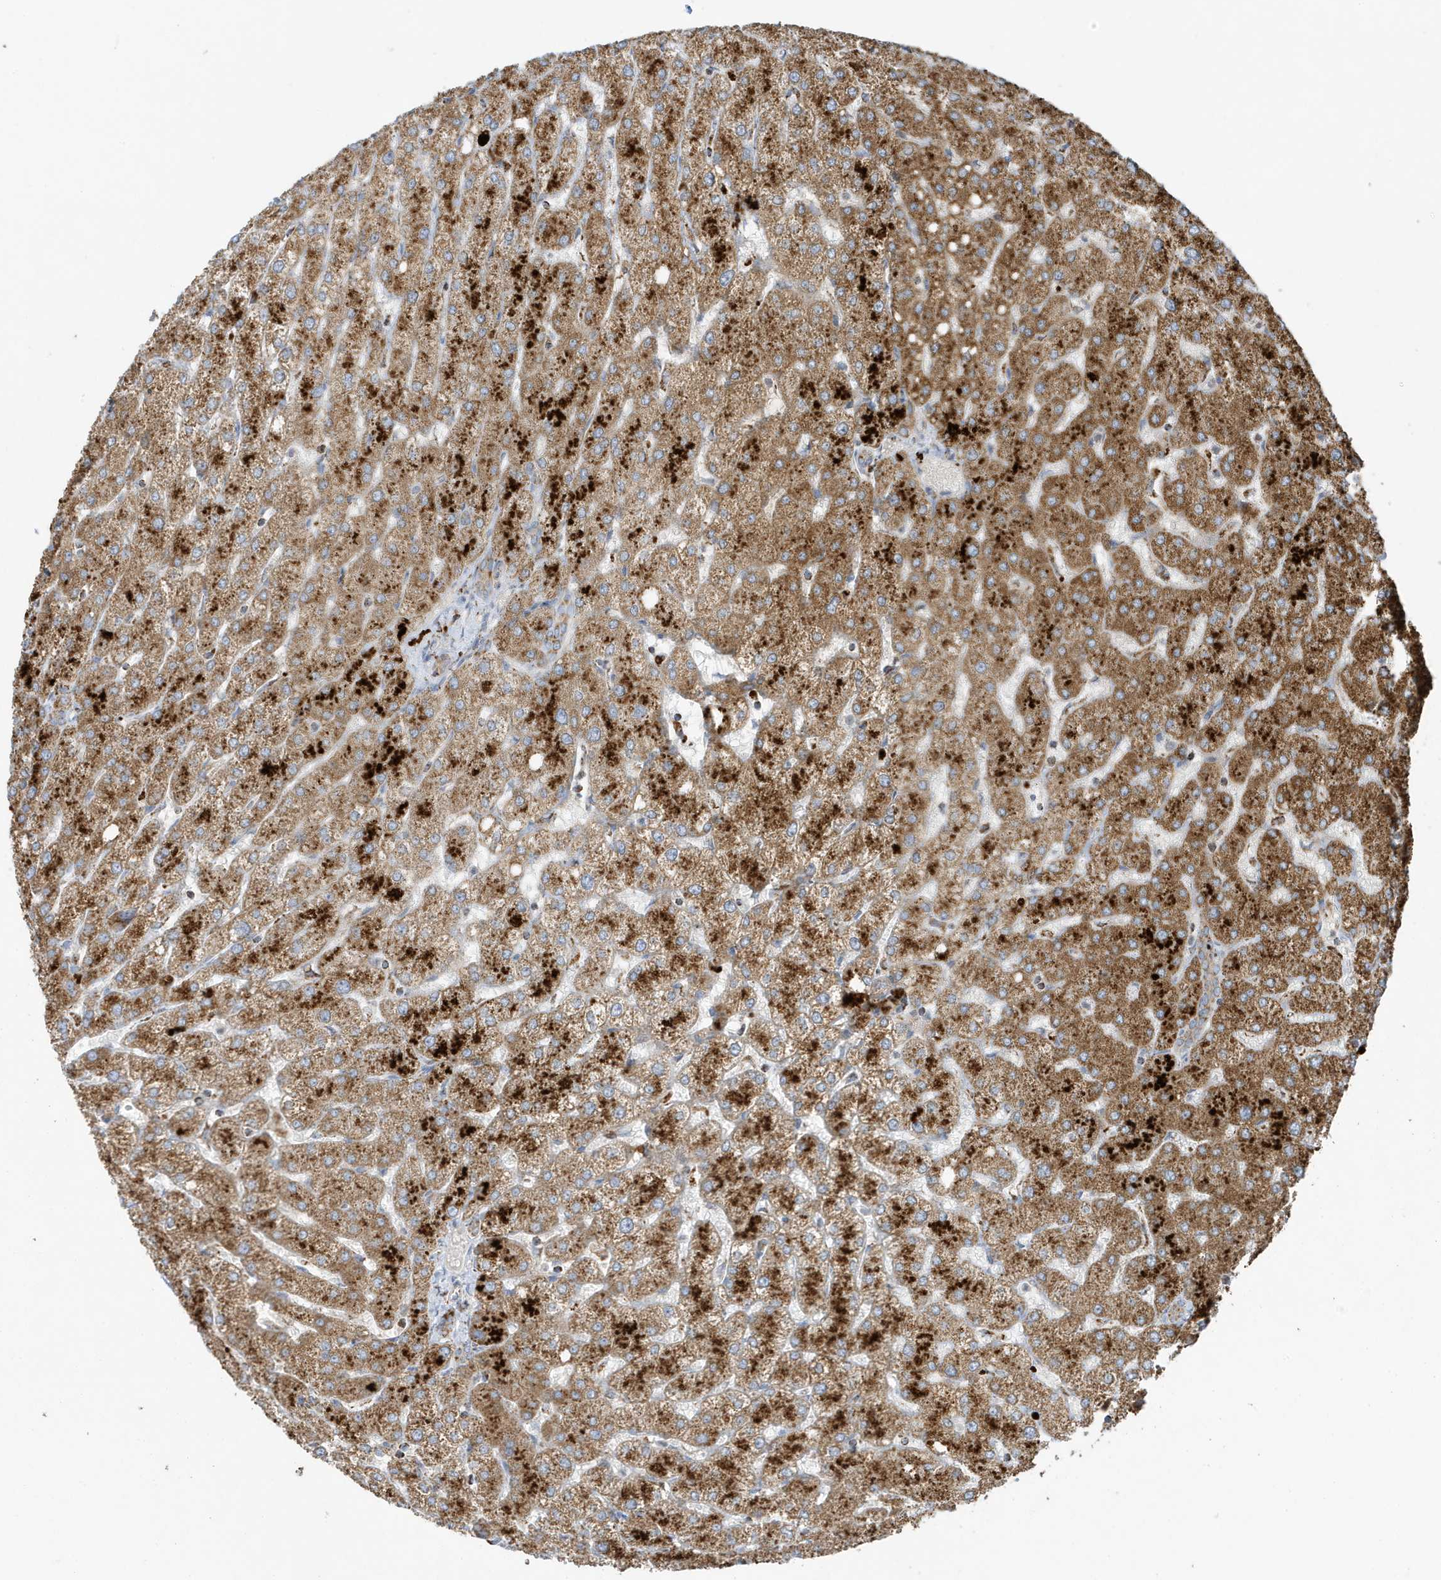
{"staining": {"intensity": "moderate", "quantity": ">75%", "location": "cytoplasmic/membranous"}, "tissue": "liver", "cell_type": "Cholangiocytes", "image_type": "normal", "snomed": [{"axis": "morphology", "description": "Normal tissue, NOS"}, {"axis": "topography", "description": "Liver"}], "caption": "Protein analysis of unremarkable liver reveals moderate cytoplasmic/membranous staining in approximately >75% of cholangiocytes. The staining is performed using DAB (3,3'-diaminobenzidine) brown chromogen to label protein expression. The nuclei are counter-stained blue using hematoxylin.", "gene": "ATP5ME", "patient": {"sex": "female", "age": 54}}